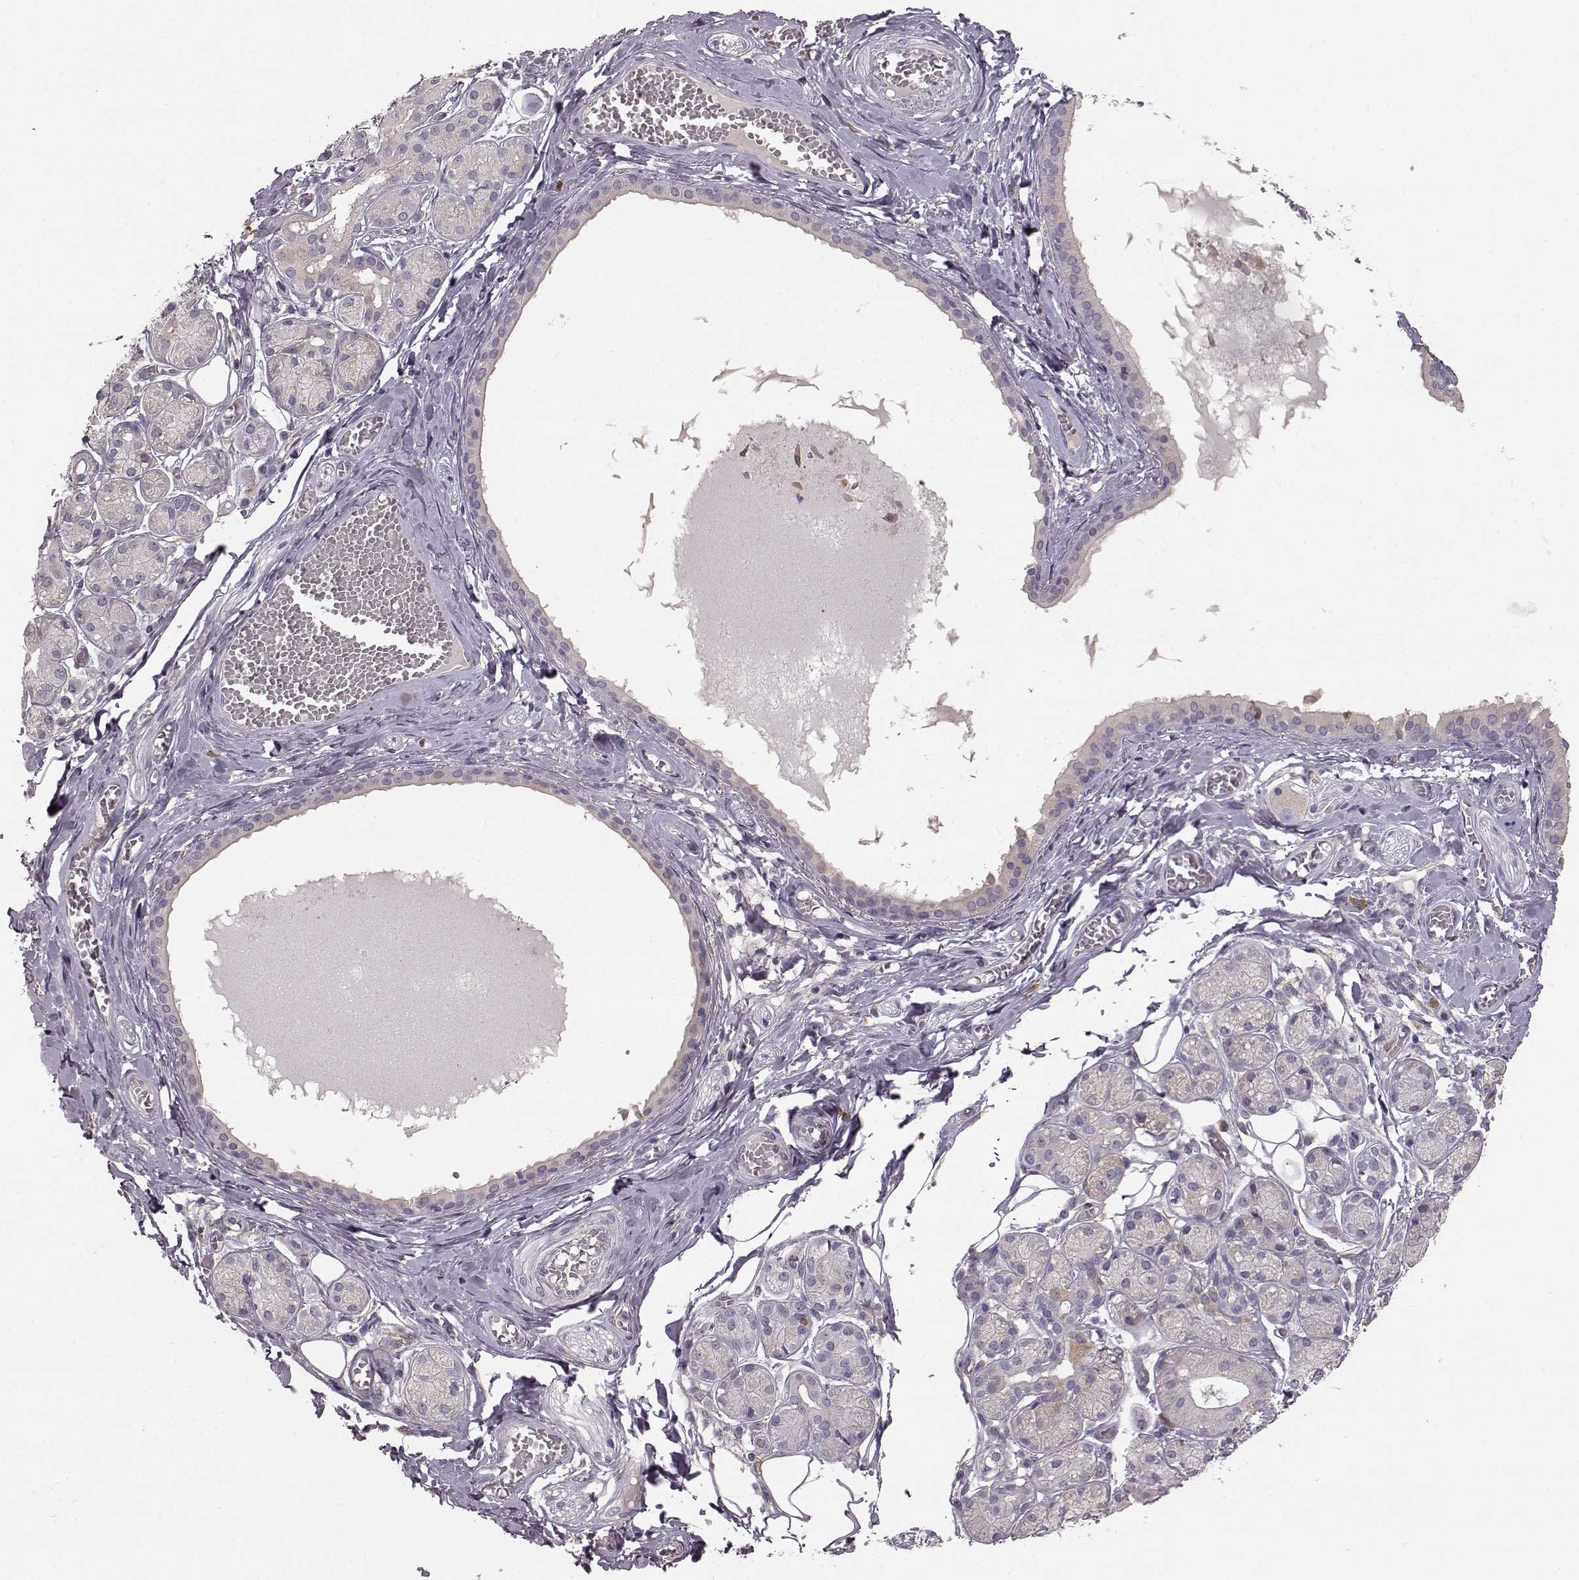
{"staining": {"intensity": "negative", "quantity": "none", "location": "none"}, "tissue": "salivary gland", "cell_type": "Glandular cells", "image_type": "normal", "snomed": [{"axis": "morphology", "description": "Normal tissue, NOS"}, {"axis": "topography", "description": "Salivary gland"}, {"axis": "topography", "description": "Peripheral nerve tissue"}], "caption": "High power microscopy histopathology image of an immunohistochemistry micrograph of benign salivary gland, revealing no significant positivity in glandular cells. Brightfield microscopy of immunohistochemistry (IHC) stained with DAB (brown) and hematoxylin (blue), captured at high magnification.", "gene": "GHR", "patient": {"sex": "male", "age": 71}}